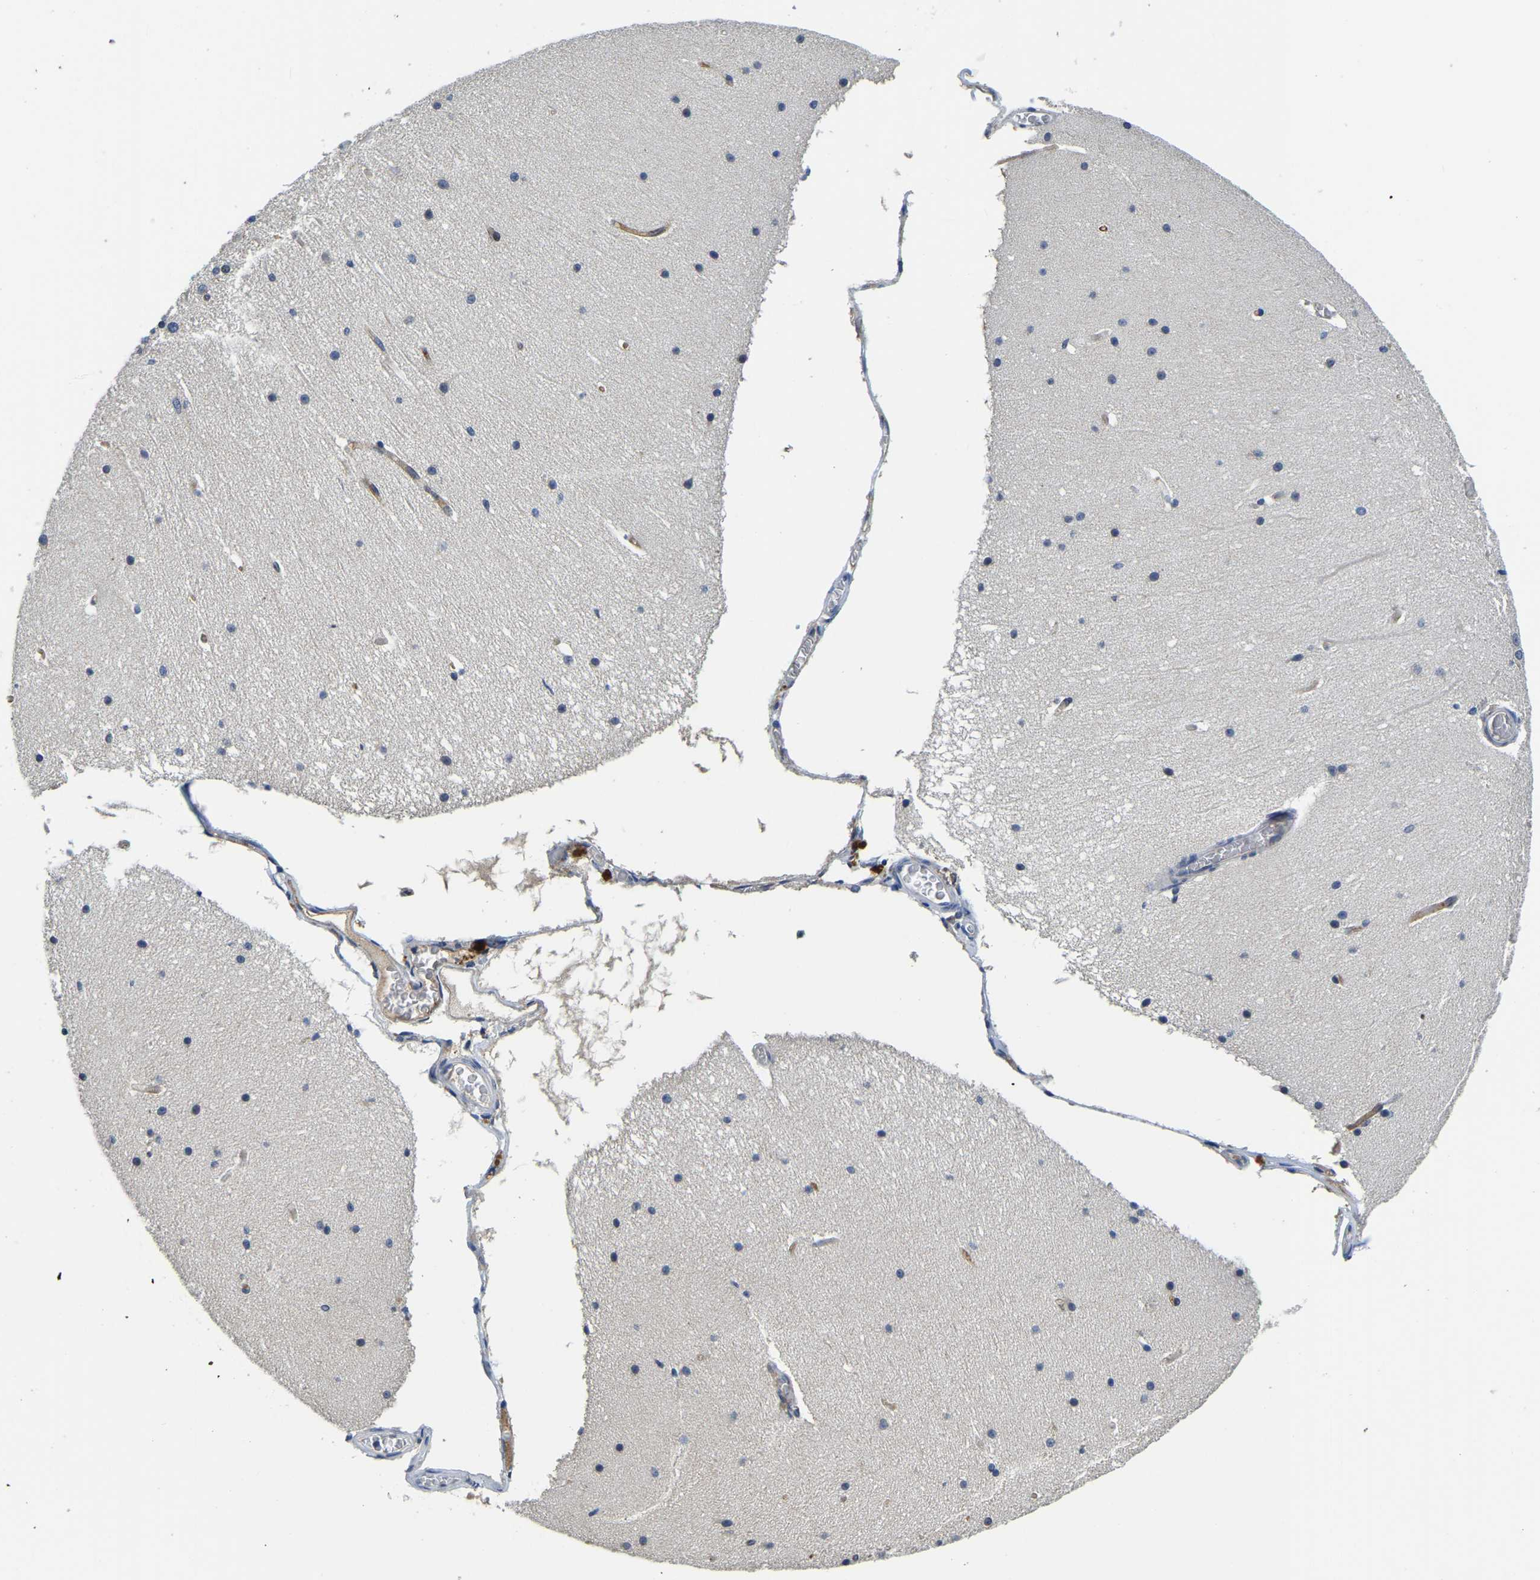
{"staining": {"intensity": "negative", "quantity": "none", "location": "none"}, "tissue": "cerebellum", "cell_type": "Cells in granular layer", "image_type": "normal", "snomed": [{"axis": "morphology", "description": "Normal tissue, NOS"}, {"axis": "topography", "description": "Cerebellum"}], "caption": "Immunohistochemical staining of unremarkable human cerebellum demonstrates no significant positivity in cells in granular layer. The staining was performed using DAB (3,3'-diaminobenzidine) to visualize the protein expression in brown, while the nuclei were stained in blue with hematoxylin (Magnification: 20x).", "gene": "ITGA2", "patient": {"sex": "female", "age": 19}}